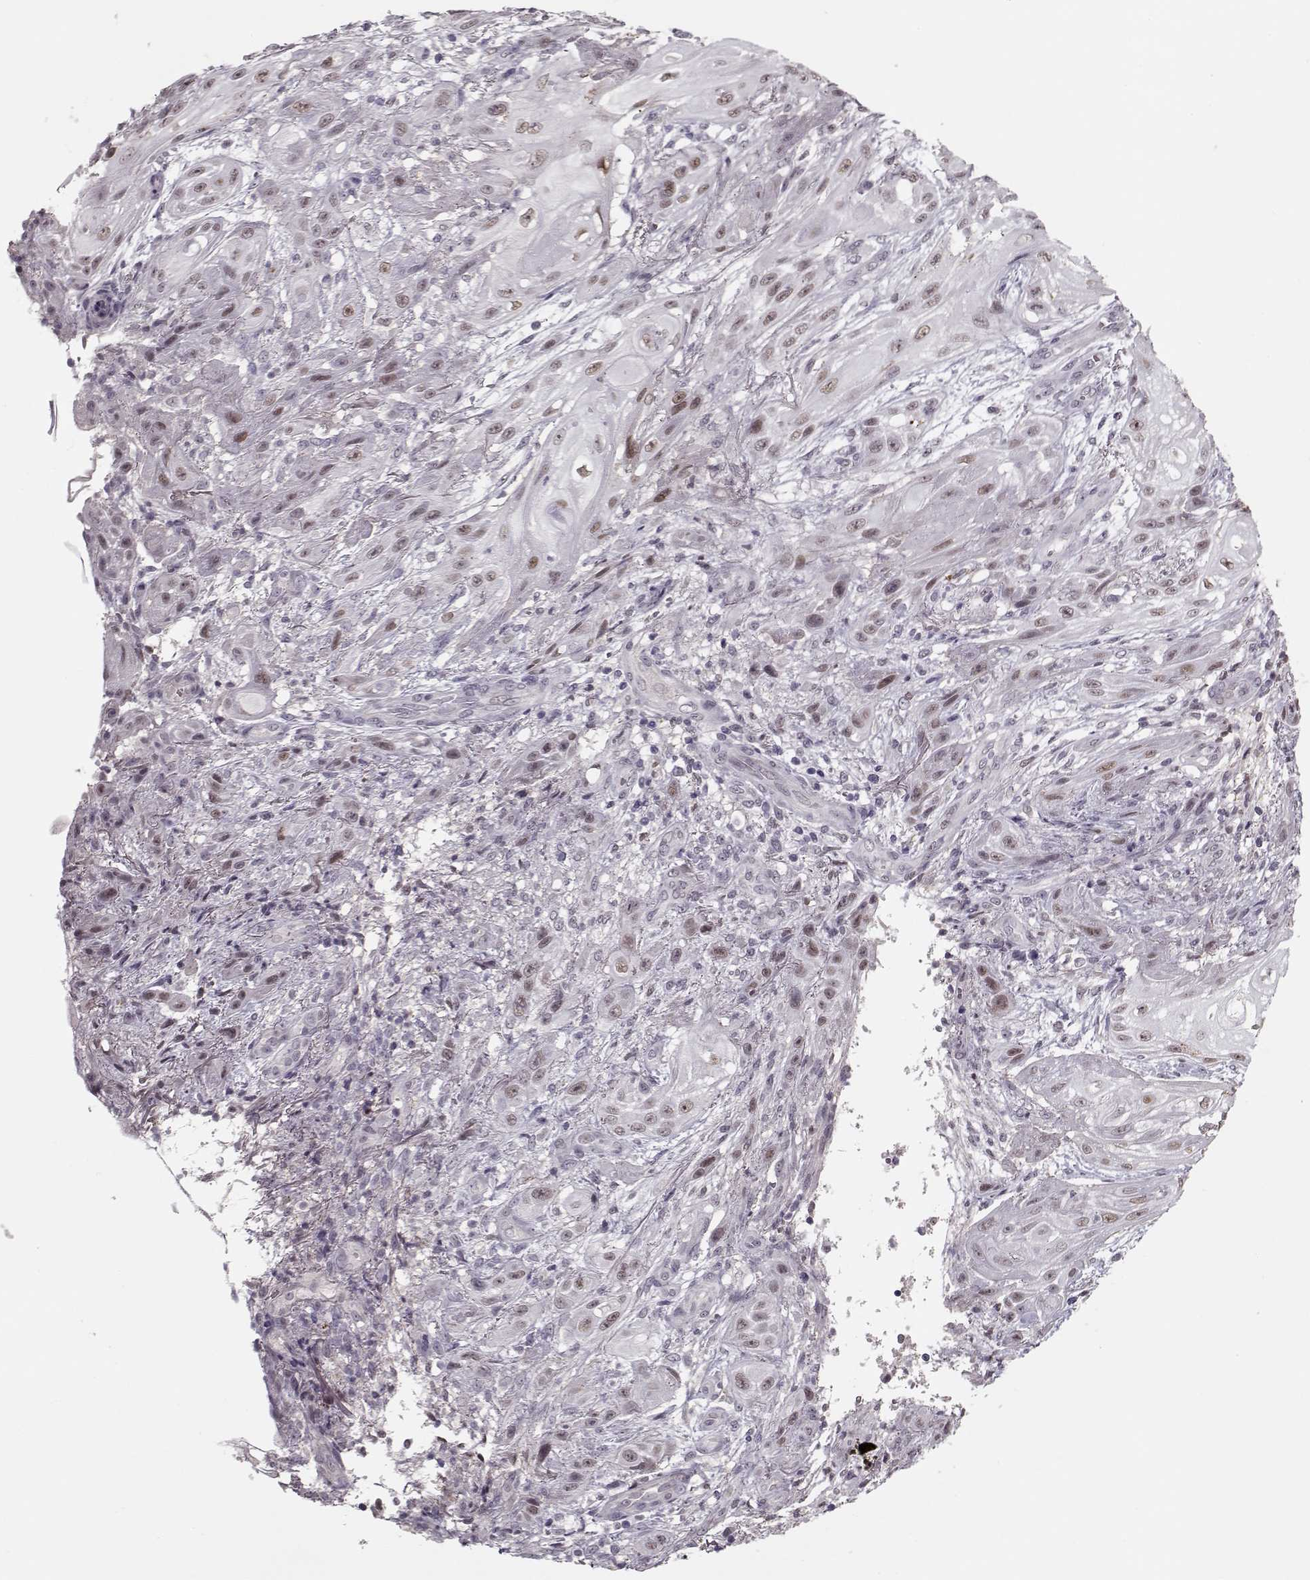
{"staining": {"intensity": "moderate", "quantity": "25%-75%", "location": "nuclear"}, "tissue": "skin cancer", "cell_type": "Tumor cells", "image_type": "cancer", "snomed": [{"axis": "morphology", "description": "Squamous cell carcinoma, NOS"}, {"axis": "topography", "description": "Skin"}], "caption": "This photomicrograph demonstrates skin squamous cell carcinoma stained with immunohistochemistry to label a protein in brown. The nuclear of tumor cells show moderate positivity for the protein. Nuclei are counter-stained blue.", "gene": "DNAI3", "patient": {"sex": "male", "age": 62}}